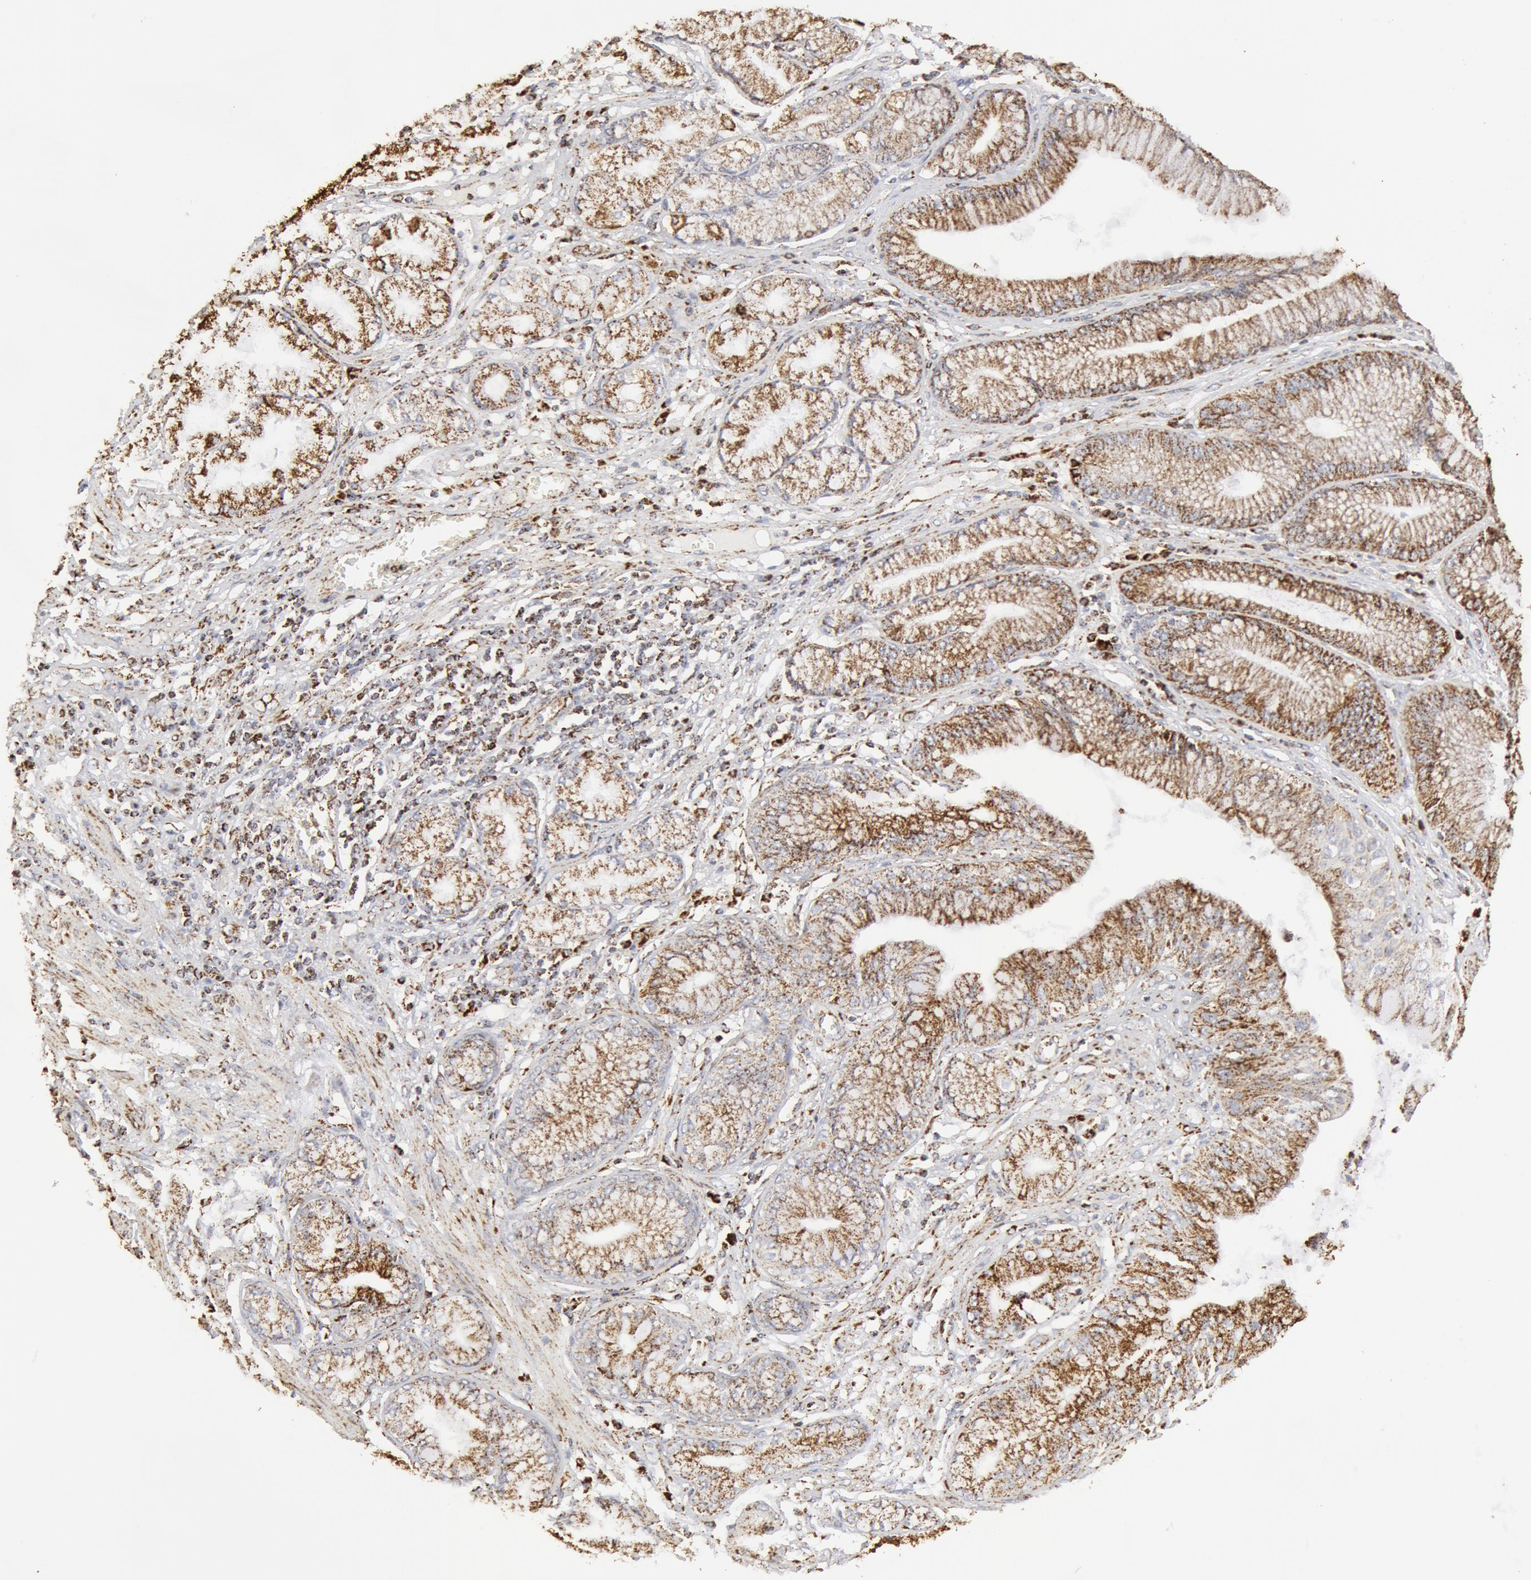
{"staining": {"intensity": "moderate", "quantity": ">75%", "location": "cytoplasmic/membranous"}, "tissue": "stomach cancer", "cell_type": "Tumor cells", "image_type": "cancer", "snomed": [{"axis": "morphology", "description": "Adenocarcinoma, NOS"}, {"axis": "topography", "description": "Pancreas"}, {"axis": "topography", "description": "Stomach, upper"}], "caption": "Stomach cancer stained for a protein (brown) reveals moderate cytoplasmic/membranous positive expression in approximately >75% of tumor cells.", "gene": "ATP5F1B", "patient": {"sex": "male", "age": 77}}